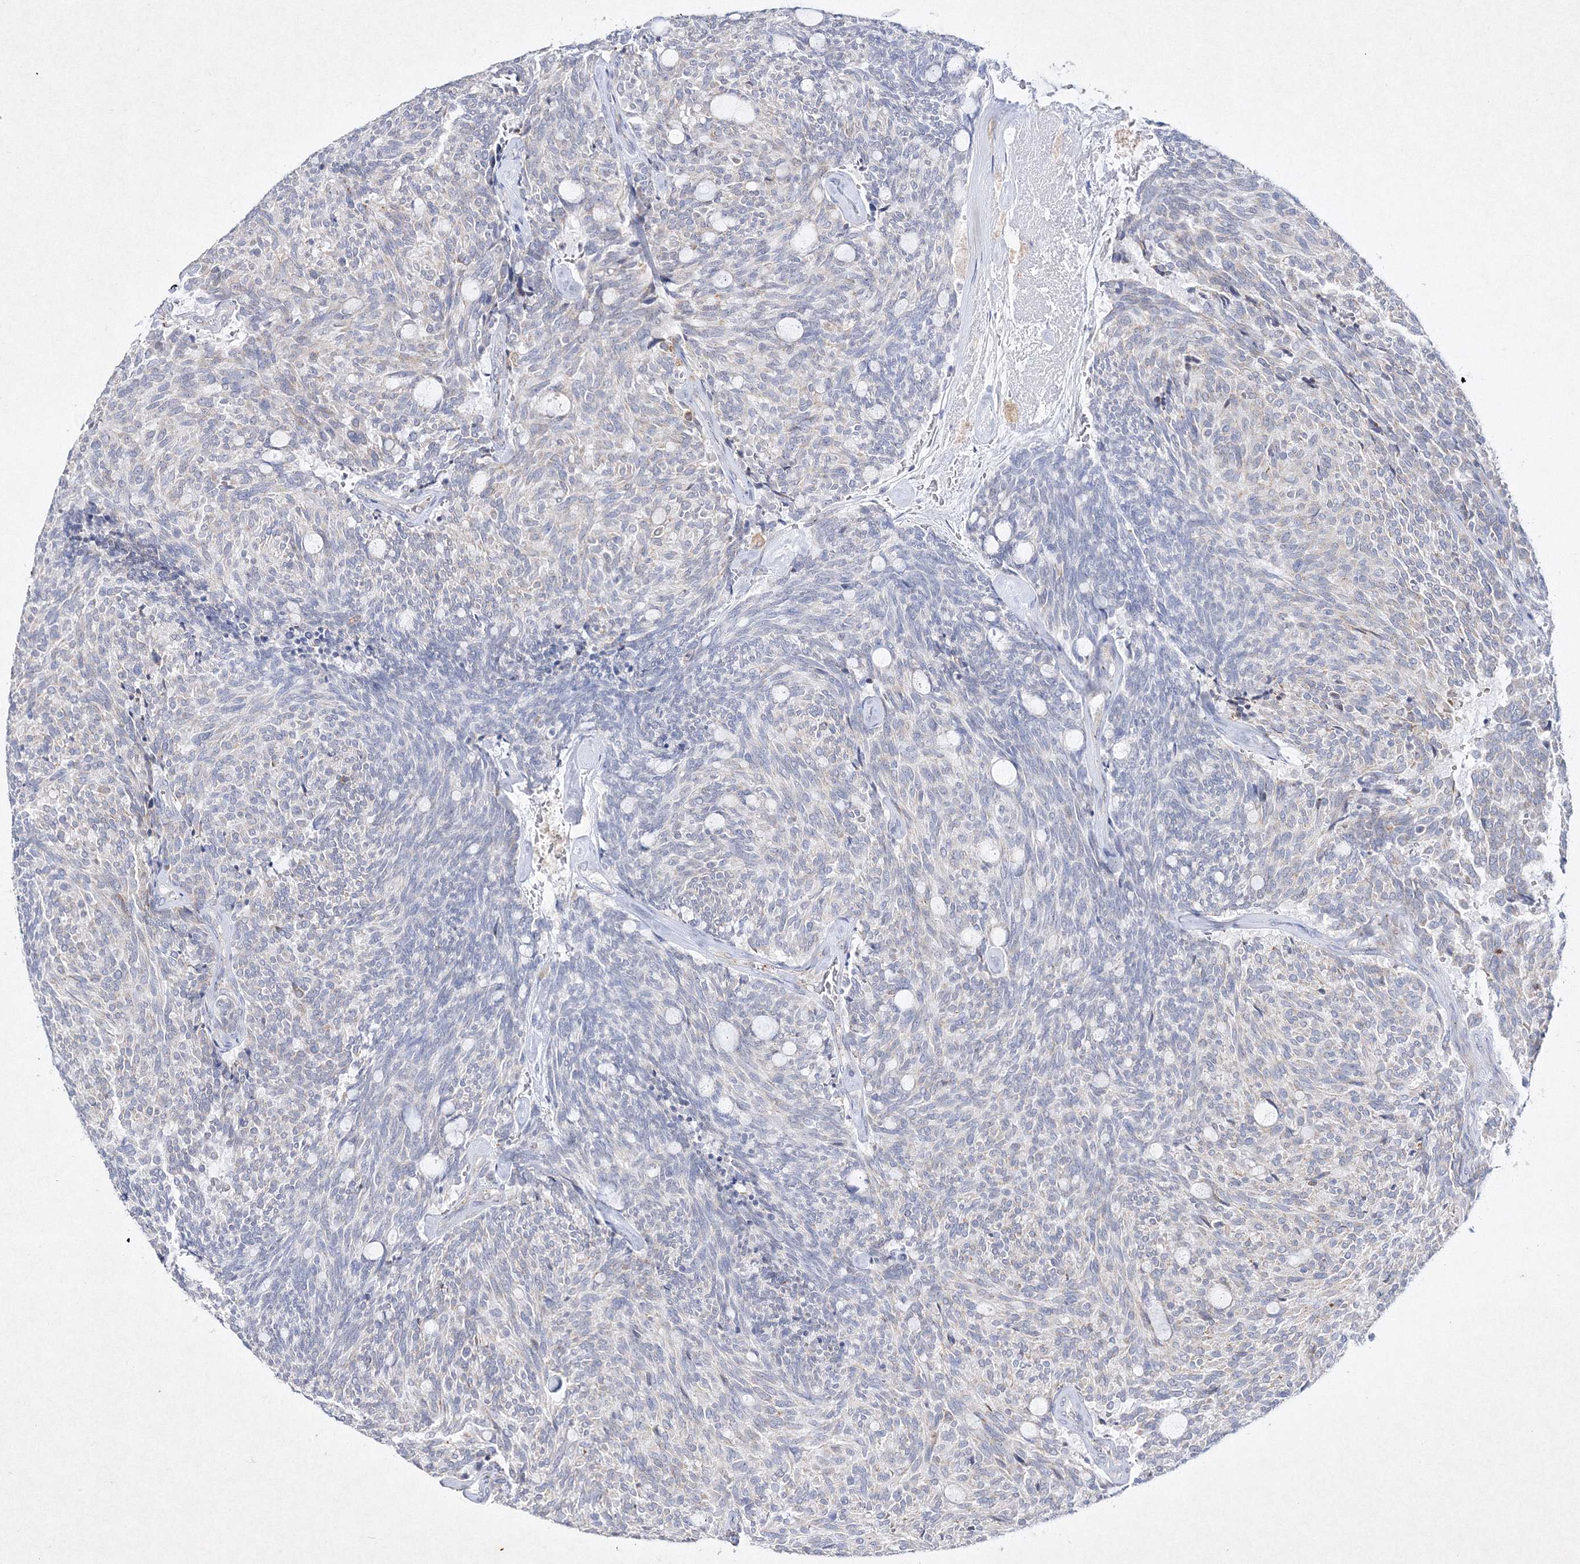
{"staining": {"intensity": "negative", "quantity": "none", "location": "none"}, "tissue": "carcinoid", "cell_type": "Tumor cells", "image_type": "cancer", "snomed": [{"axis": "morphology", "description": "Carcinoid, malignant, NOS"}, {"axis": "topography", "description": "Pancreas"}], "caption": "Immunohistochemistry (IHC) of malignant carcinoid shows no positivity in tumor cells. (Stains: DAB (3,3'-diaminobenzidine) IHC with hematoxylin counter stain, Microscopy: brightfield microscopy at high magnification).", "gene": "HCST", "patient": {"sex": "female", "age": 54}}